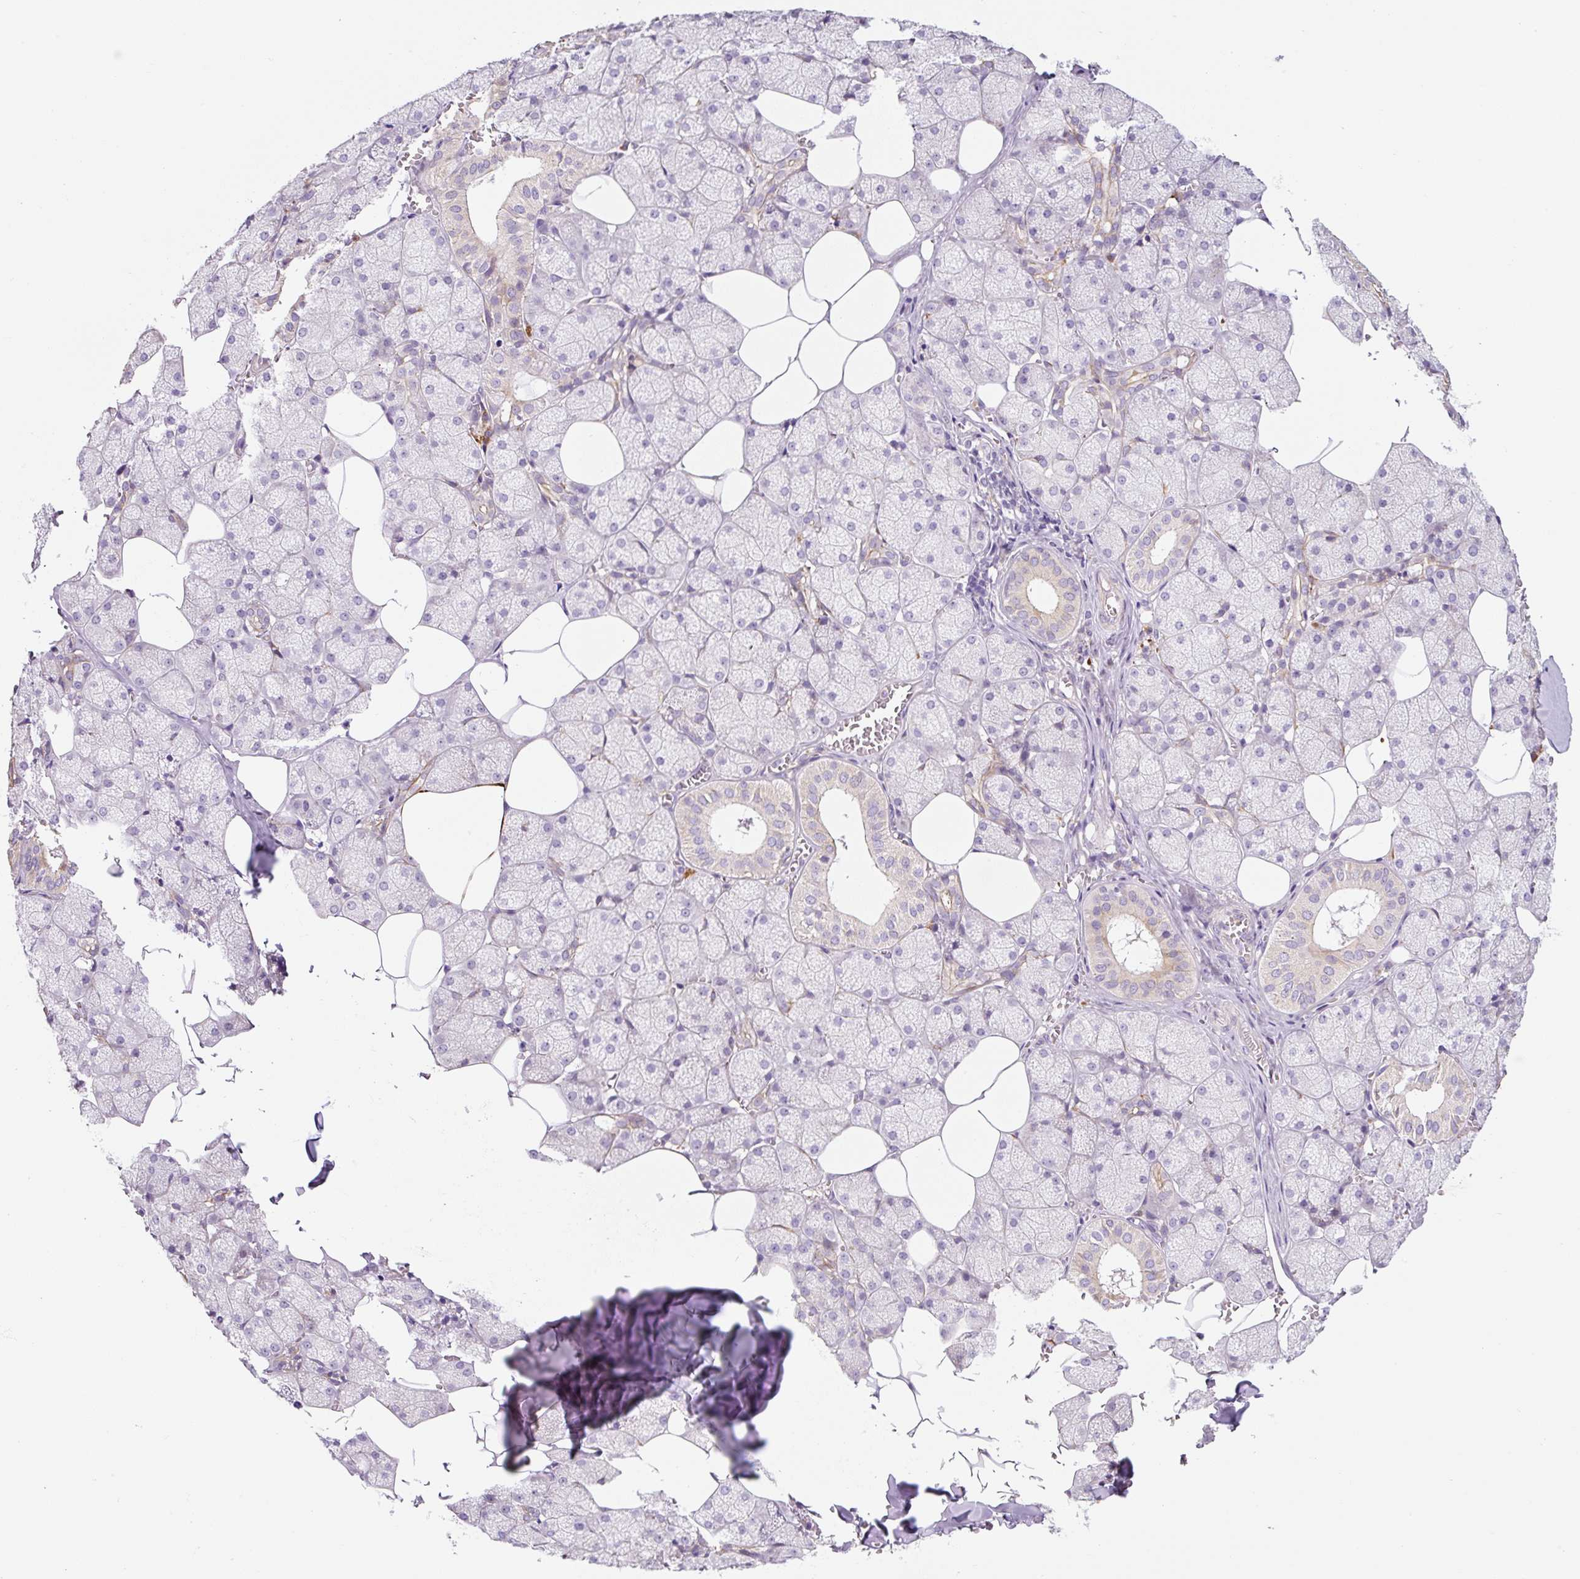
{"staining": {"intensity": "weak", "quantity": "<25%", "location": "cytoplasmic/membranous"}, "tissue": "salivary gland", "cell_type": "Glandular cells", "image_type": "normal", "snomed": [{"axis": "morphology", "description": "Normal tissue, NOS"}, {"axis": "topography", "description": "Salivary gland"}, {"axis": "topography", "description": "Peripheral nerve tissue"}], "caption": "Salivary gland stained for a protein using IHC displays no positivity glandular cells.", "gene": "FUT10", "patient": {"sex": "male", "age": 38}}